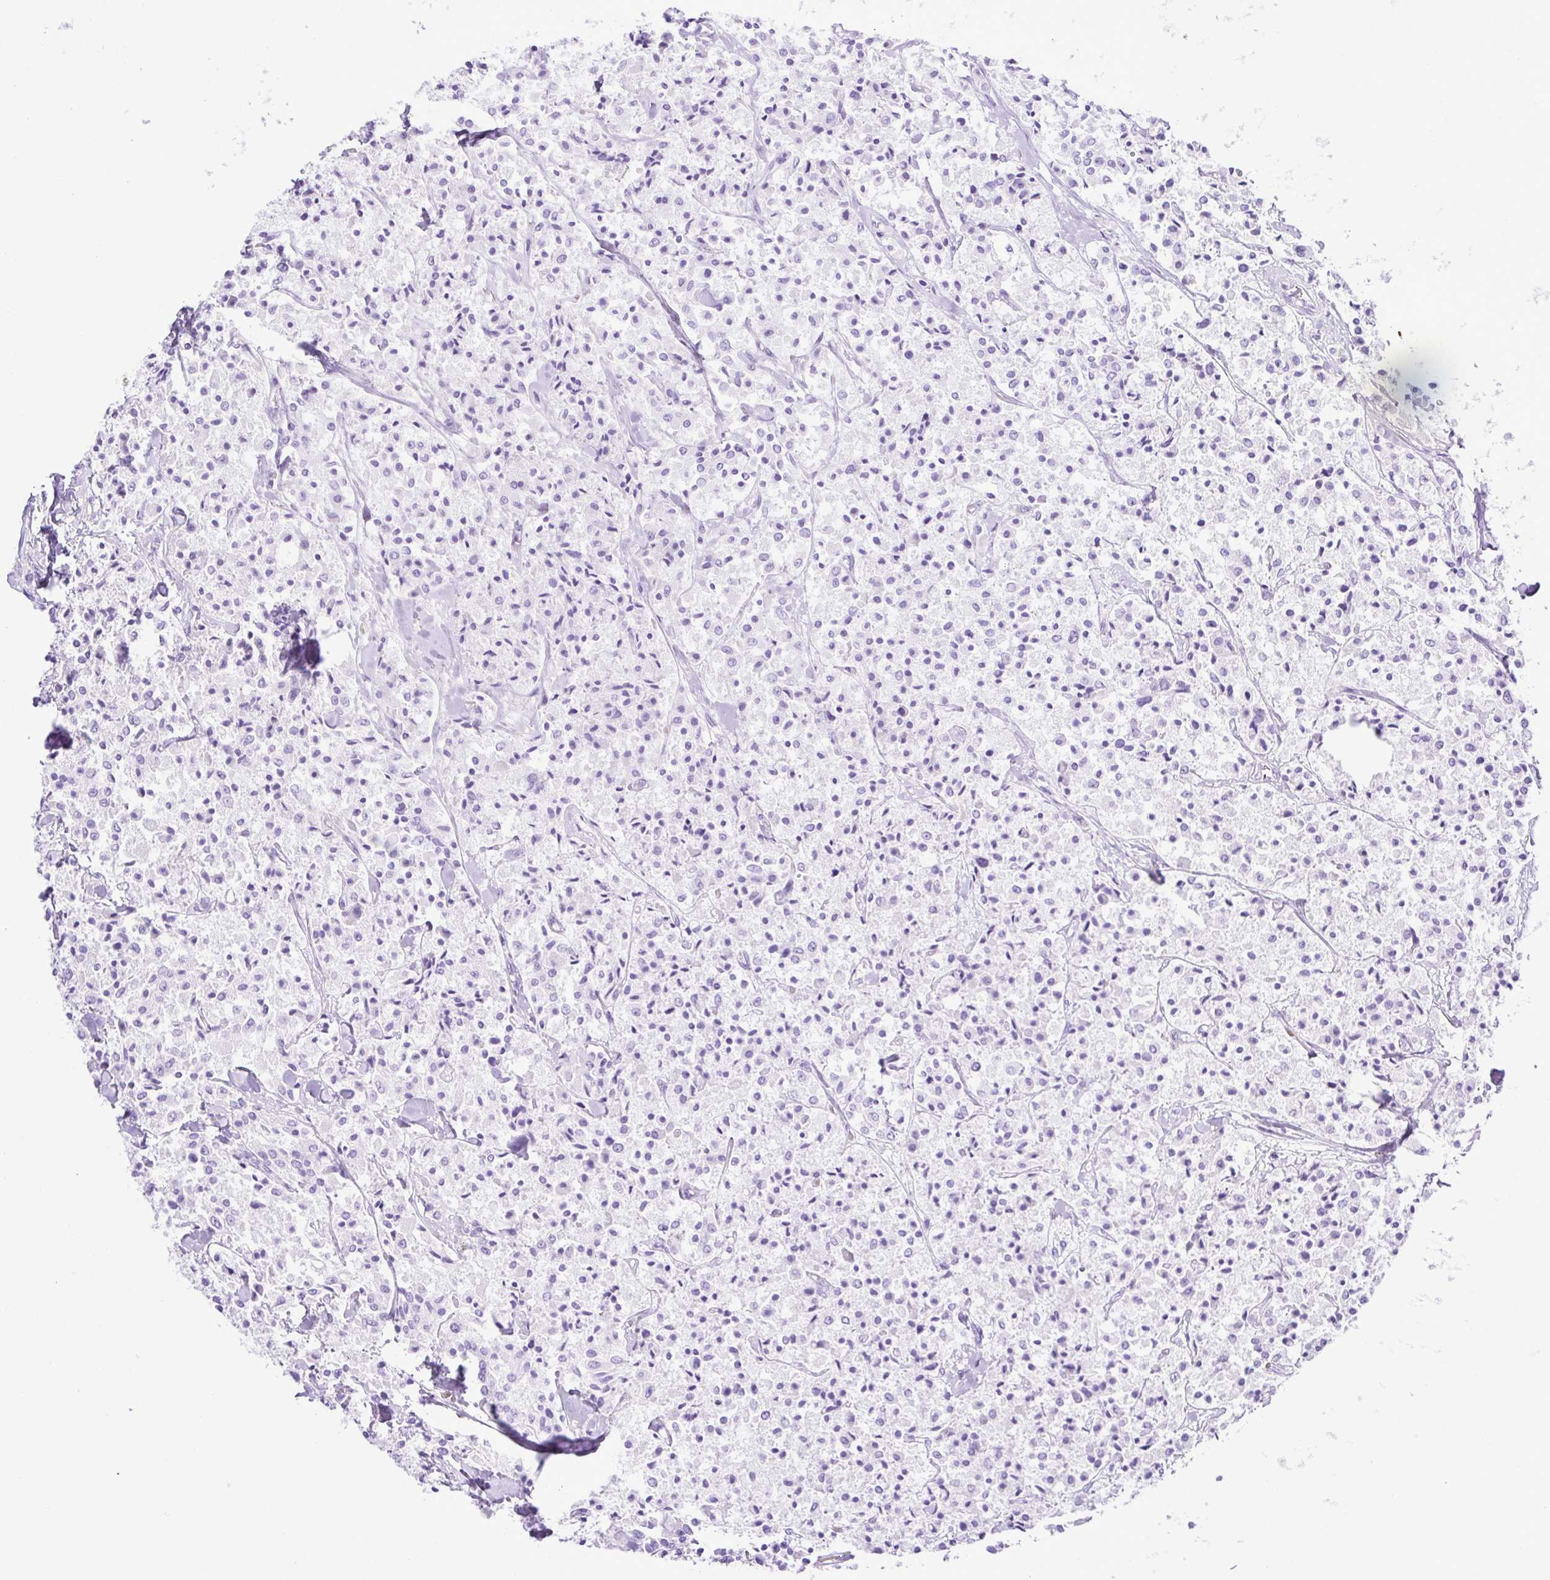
{"staining": {"intensity": "negative", "quantity": "none", "location": "none"}, "tissue": "carcinoid", "cell_type": "Tumor cells", "image_type": "cancer", "snomed": [{"axis": "morphology", "description": "Carcinoid, malignant, NOS"}, {"axis": "topography", "description": "Lung"}], "caption": "The IHC photomicrograph has no significant staining in tumor cells of carcinoid tissue. (Stains: DAB (3,3'-diaminobenzidine) immunohistochemistry (IHC) with hematoxylin counter stain, Microscopy: brightfield microscopy at high magnification).", "gene": "SYT1", "patient": {"sex": "male", "age": 71}}